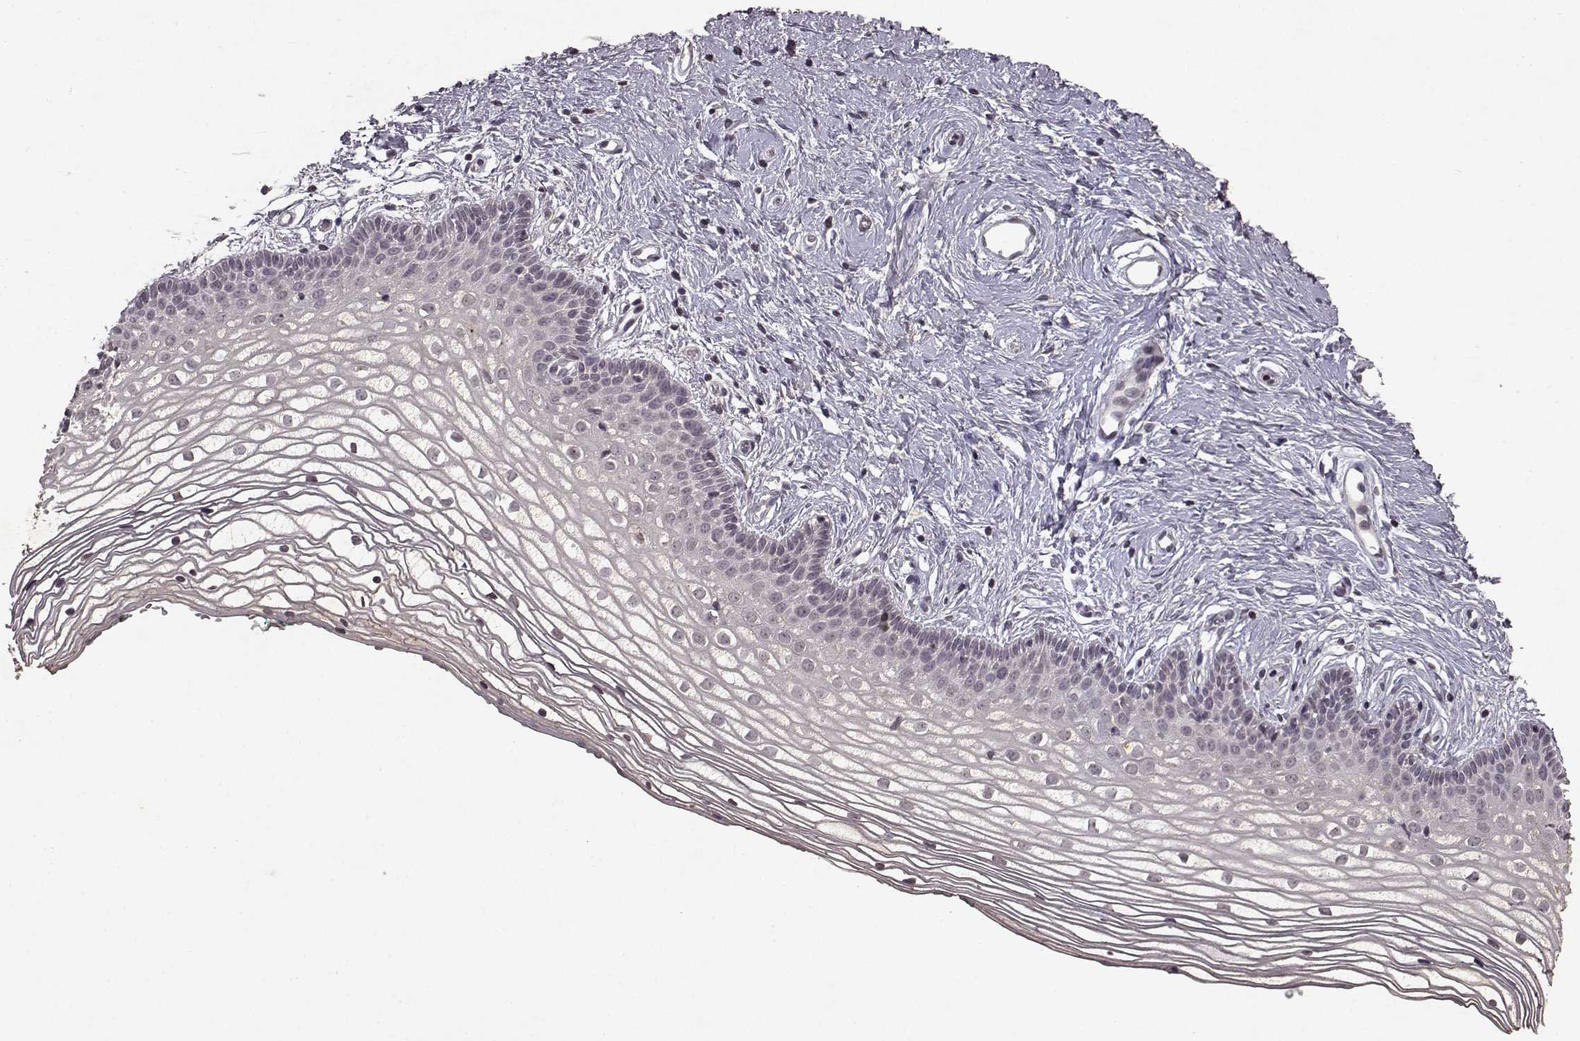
{"staining": {"intensity": "negative", "quantity": "none", "location": "none"}, "tissue": "vagina", "cell_type": "Squamous epithelial cells", "image_type": "normal", "snomed": [{"axis": "morphology", "description": "Normal tissue, NOS"}, {"axis": "topography", "description": "Vagina"}], "caption": "Vagina stained for a protein using IHC exhibits no expression squamous epithelial cells.", "gene": "LHB", "patient": {"sex": "female", "age": 36}}